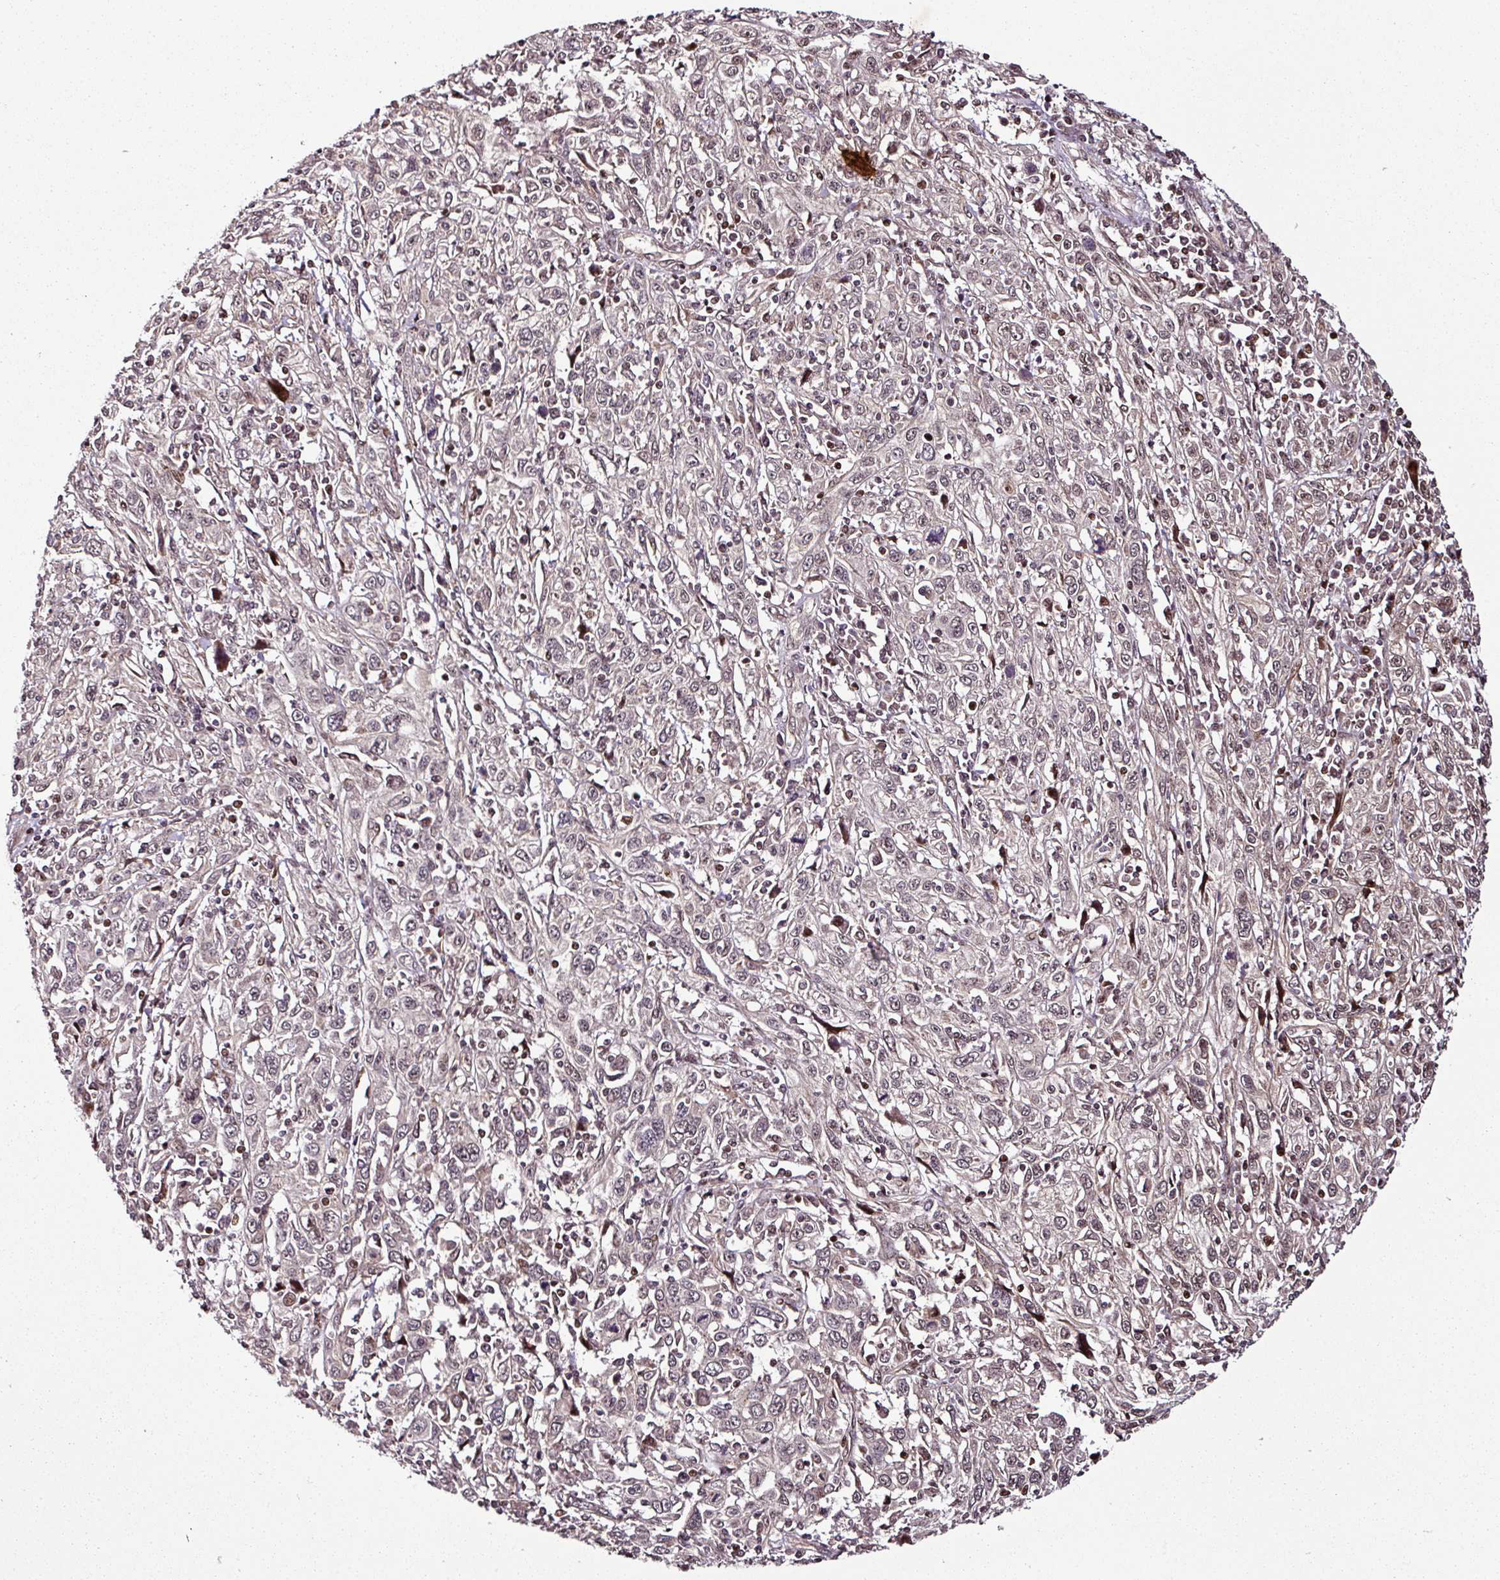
{"staining": {"intensity": "negative", "quantity": "none", "location": "none"}, "tissue": "cervical cancer", "cell_type": "Tumor cells", "image_type": "cancer", "snomed": [{"axis": "morphology", "description": "Squamous cell carcinoma, NOS"}, {"axis": "topography", "description": "Cervix"}], "caption": "A photomicrograph of human cervical squamous cell carcinoma is negative for staining in tumor cells.", "gene": "COPRS", "patient": {"sex": "female", "age": 46}}